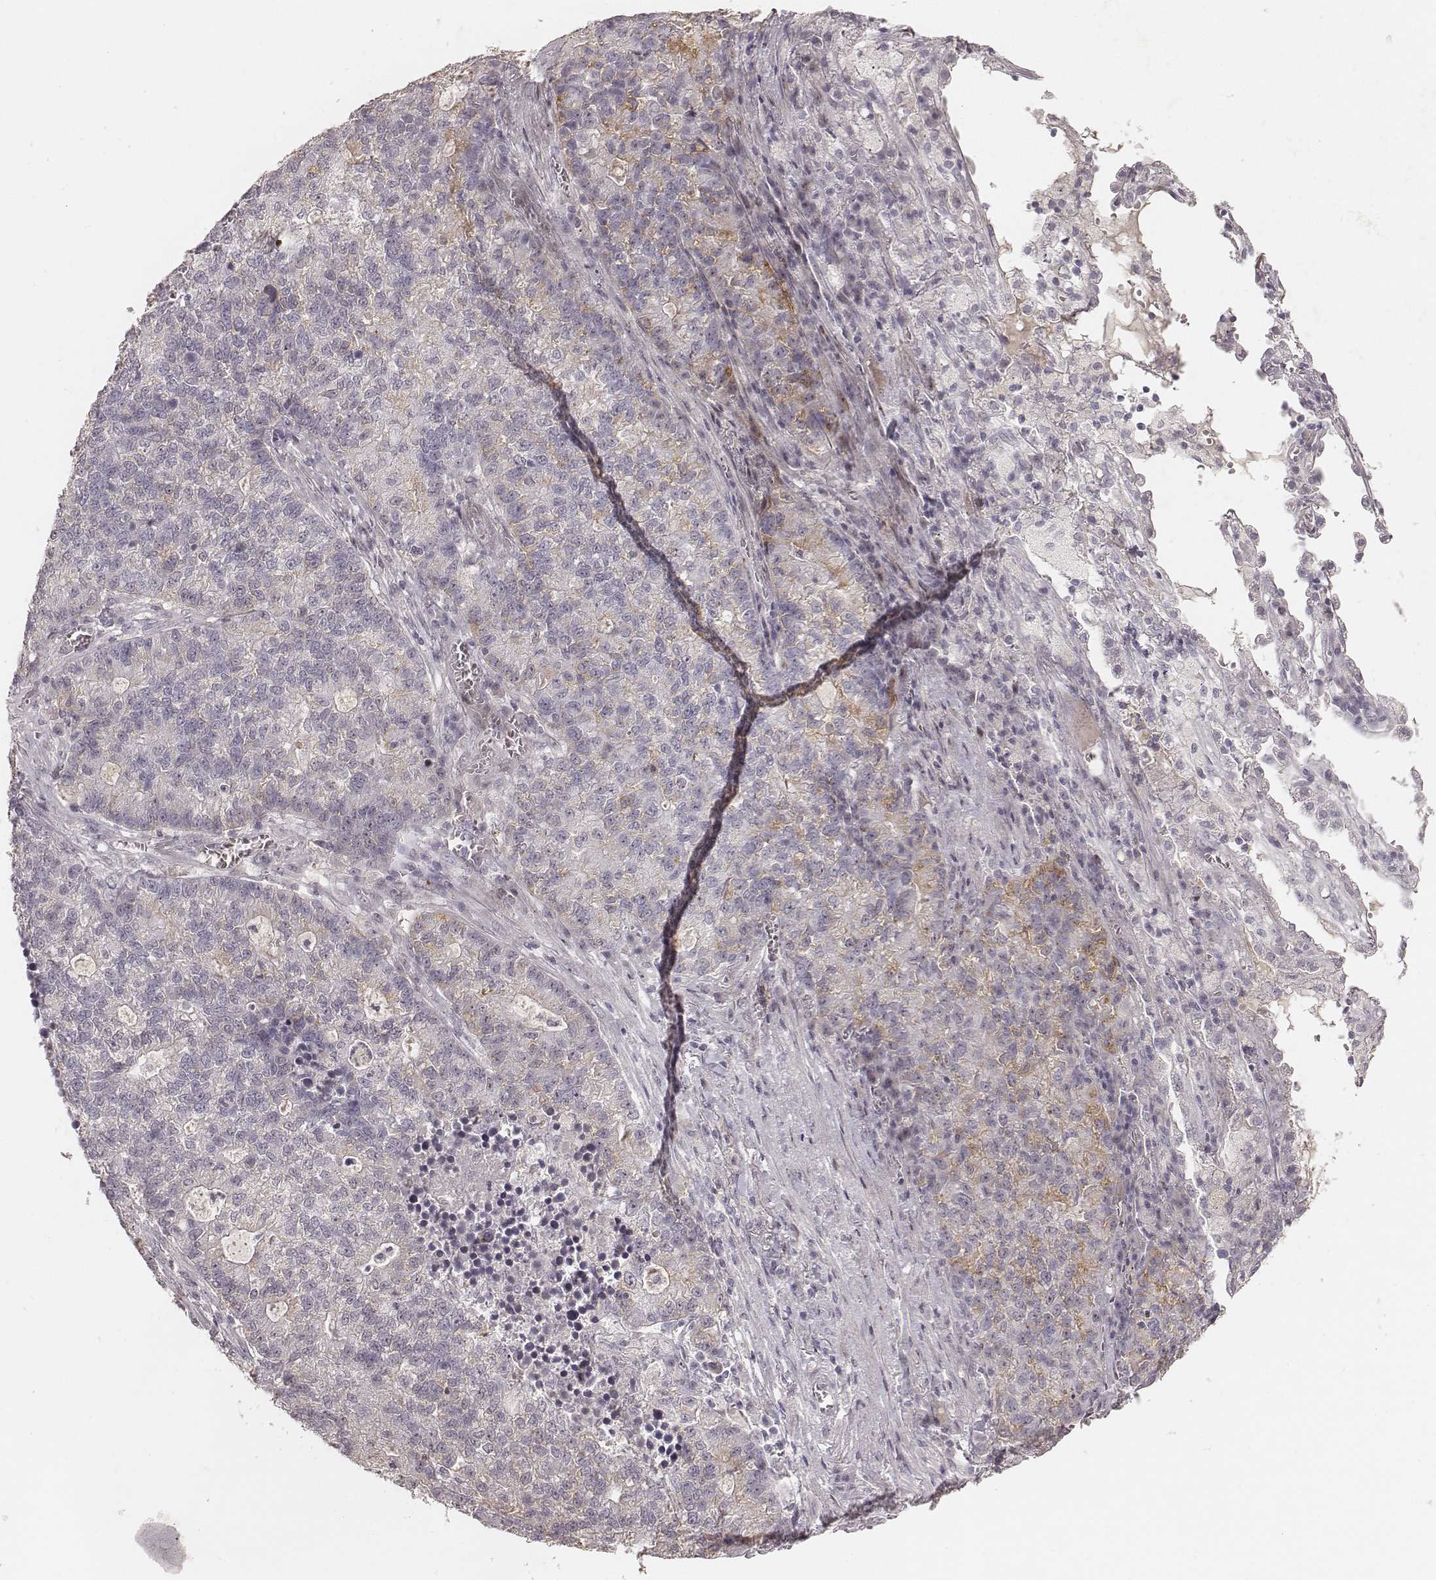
{"staining": {"intensity": "negative", "quantity": "none", "location": "none"}, "tissue": "lung cancer", "cell_type": "Tumor cells", "image_type": "cancer", "snomed": [{"axis": "morphology", "description": "Adenocarcinoma, NOS"}, {"axis": "topography", "description": "Lung"}], "caption": "High magnification brightfield microscopy of lung adenocarcinoma stained with DAB (3,3'-diaminobenzidine) (brown) and counterstained with hematoxylin (blue): tumor cells show no significant staining.", "gene": "MADCAM1", "patient": {"sex": "male", "age": 57}}